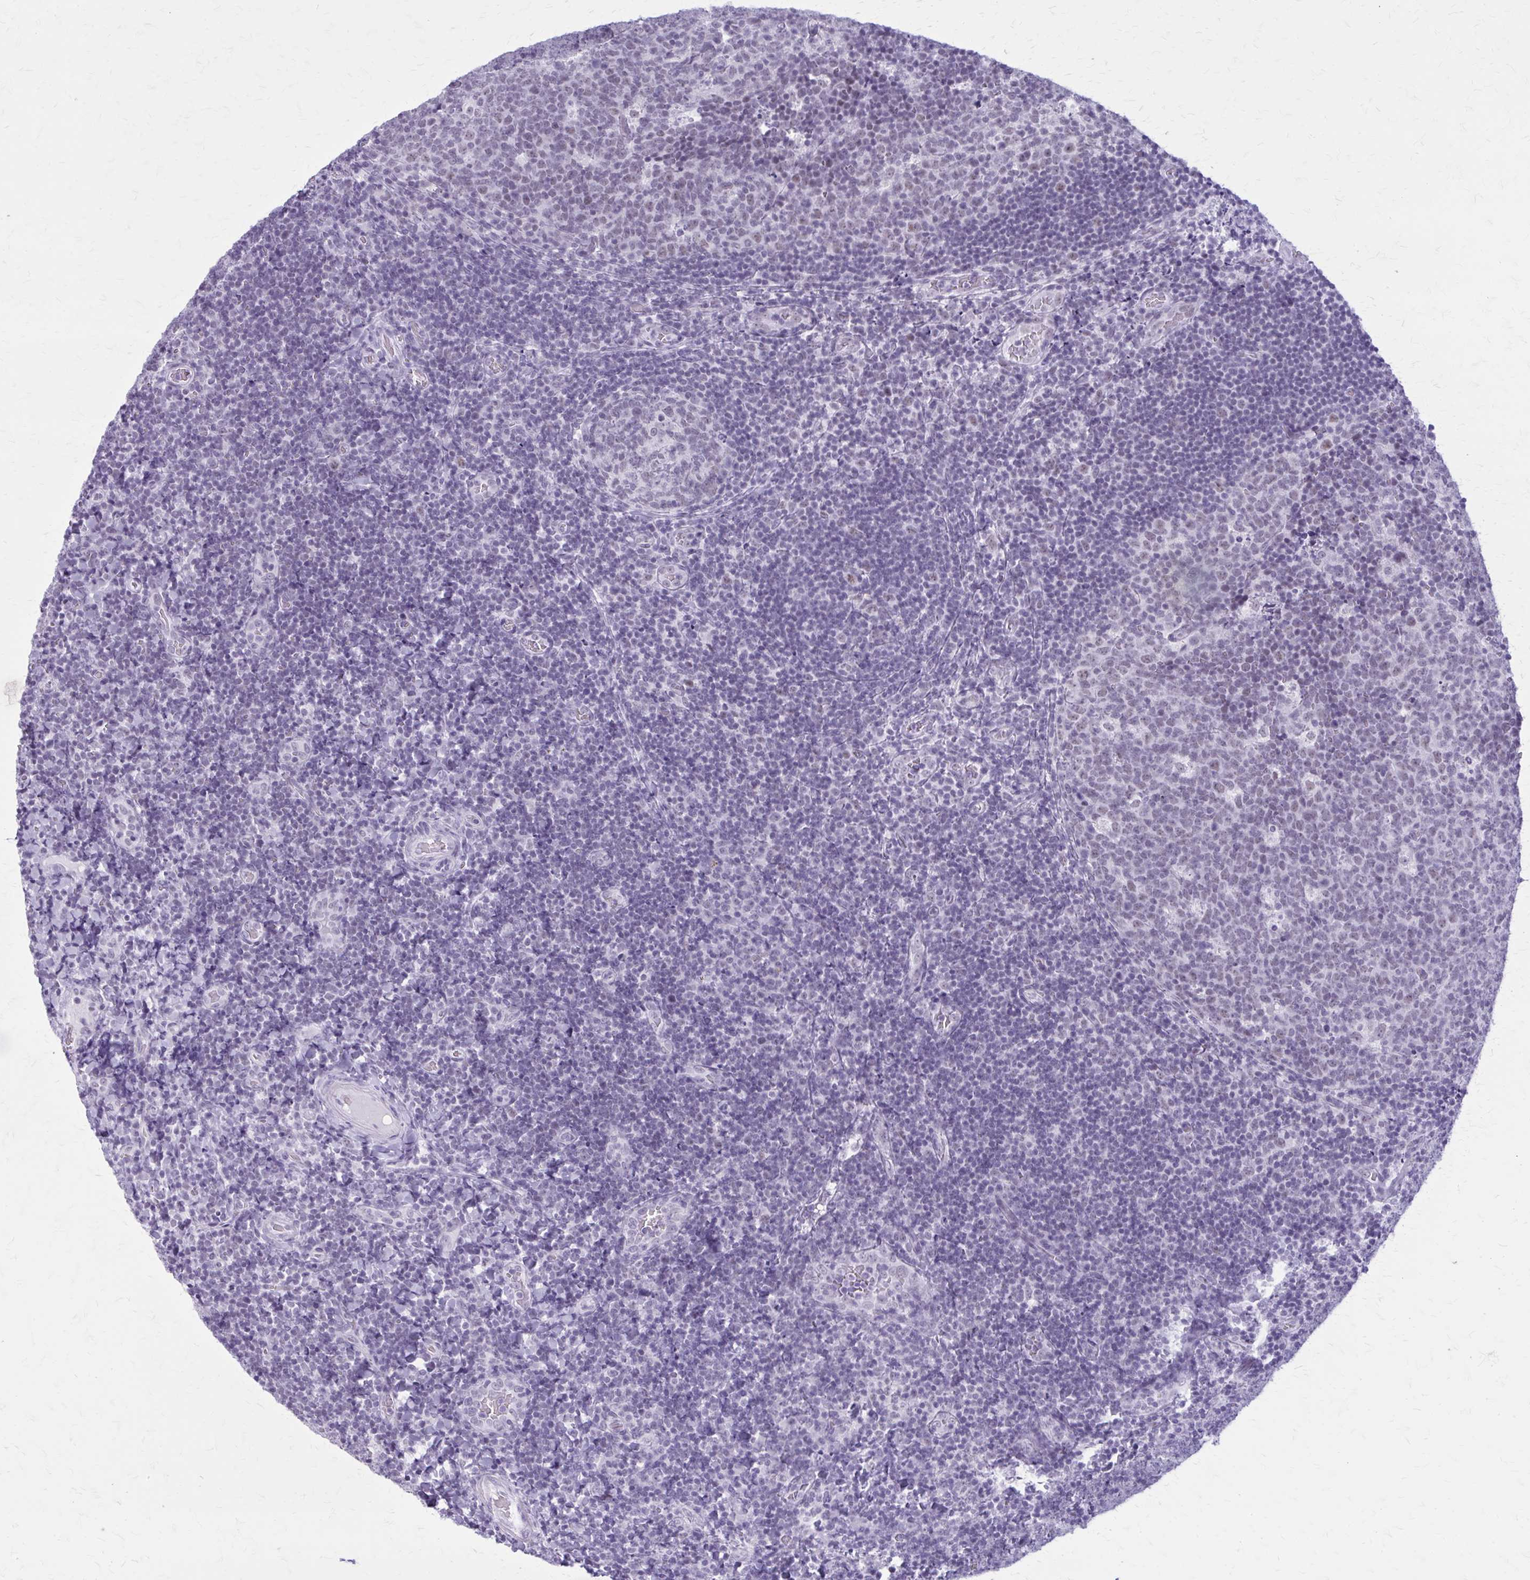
{"staining": {"intensity": "negative", "quantity": "none", "location": "none"}, "tissue": "tonsil", "cell_type": "Germinal center cells", "image_type": "normal", "snomed": [{"axis": "morphology", "description": "Normal tissue, NOS"}, {"axis": "topography", "description": "Tonsil"}], "caption": "IHC image of benign tonsil stained for a protein (brown), which displays no expression in germinal center cells.", "gene": "GAD1", "patient": {"sex": "male", "age": 17}}